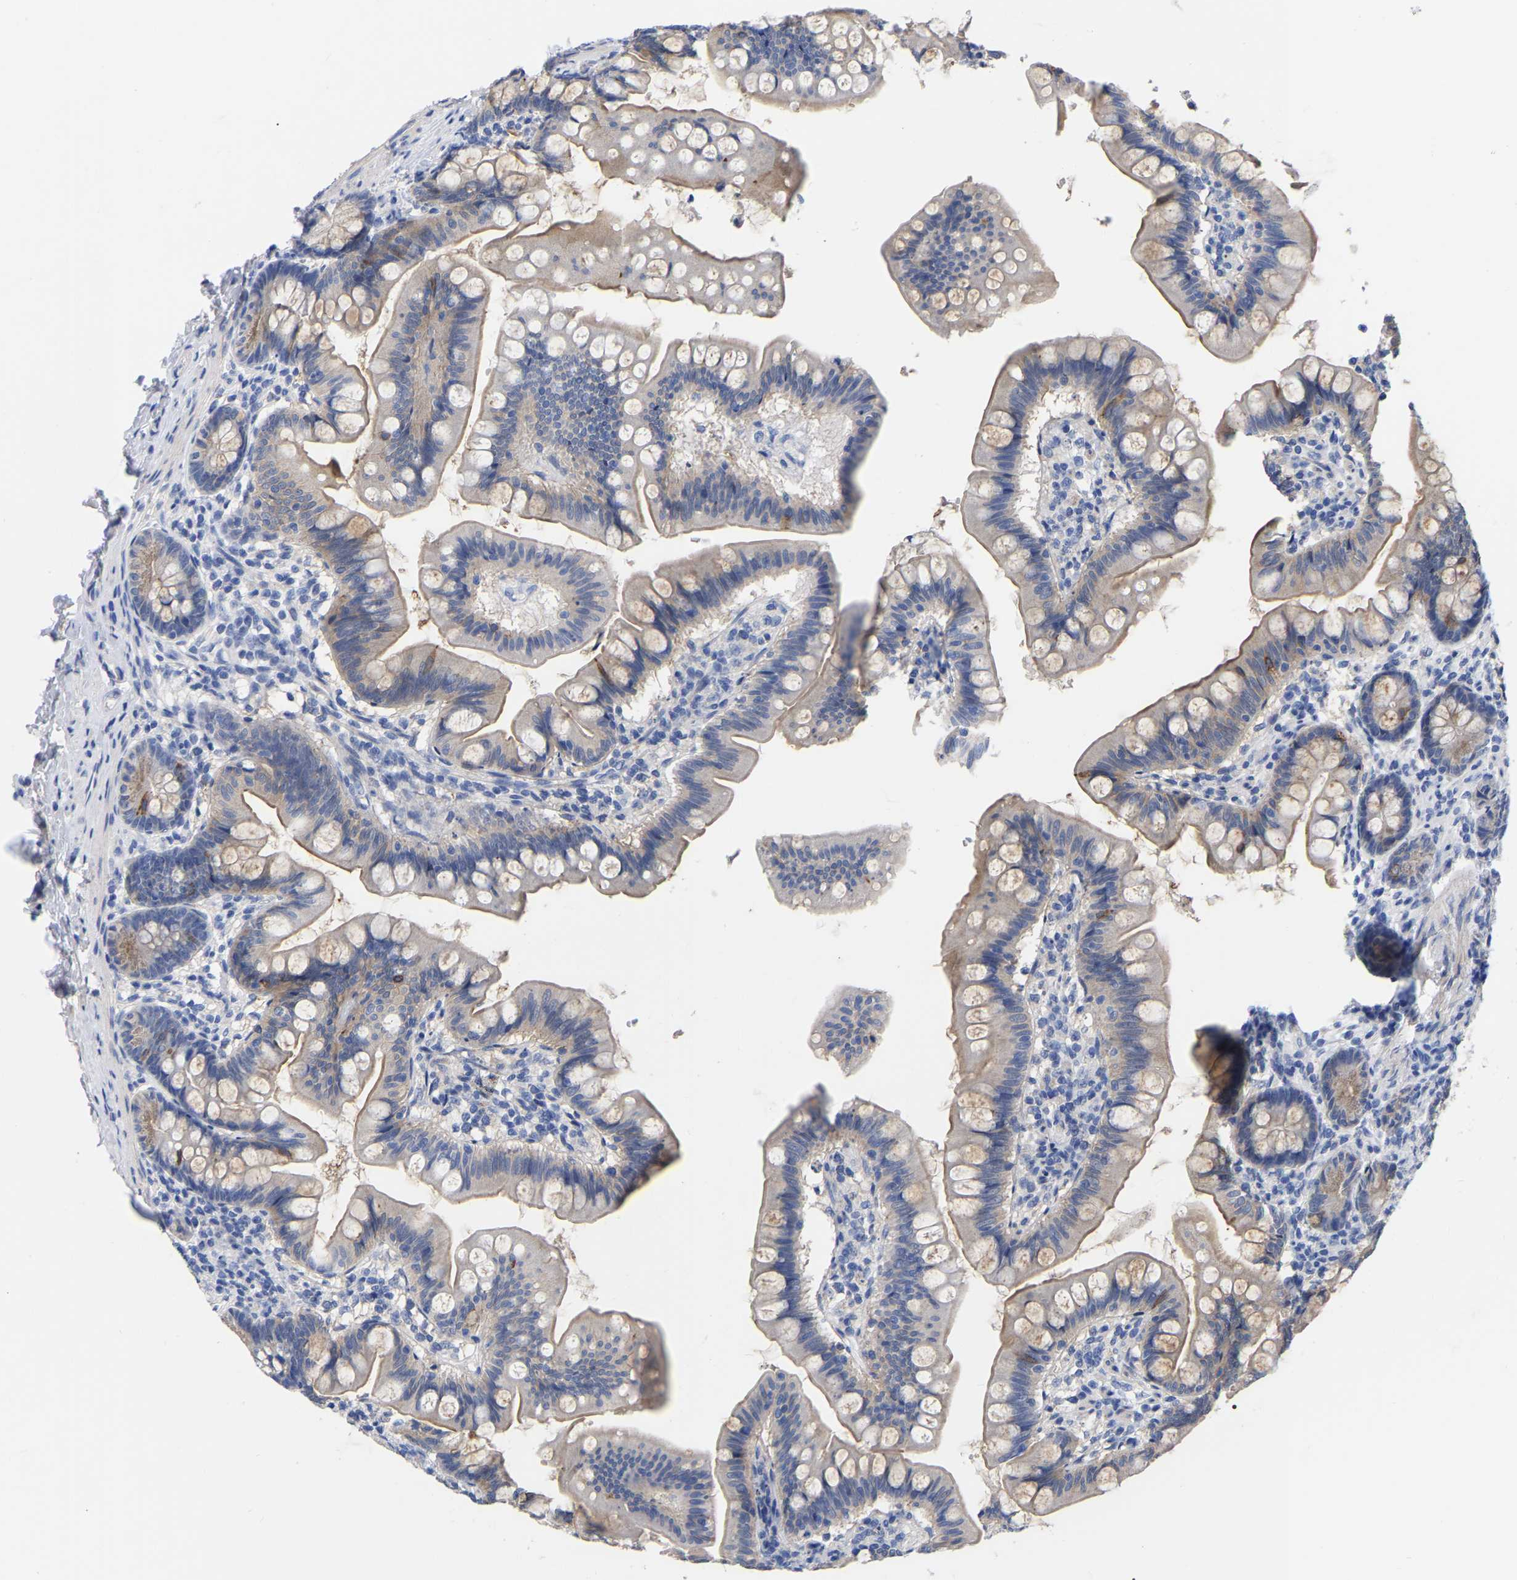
{"staining": {"intensity": "strong", "quantity": "<25%", "location": "cytoplasmic/membranous"}, "tissue": "small intestine", "cell_type": "Glandular cells", "image_type": "normal", "snomed": [{"axis": "morphology", "description": "Normal tissue, NOS"}, {"axis": "topography", "description": "Small intestine"}], "caption": "Unremarkable small intestine was stained to show a protein in brown. There is medium levels of strong cytoplasmic/membranous positivity in about <25% of glandular cells. (brown staining indicates protein expression, while blue staining denotes nuclei).", "gene": "ANXA13", "patient": {"sex": "male", "age": 7}}